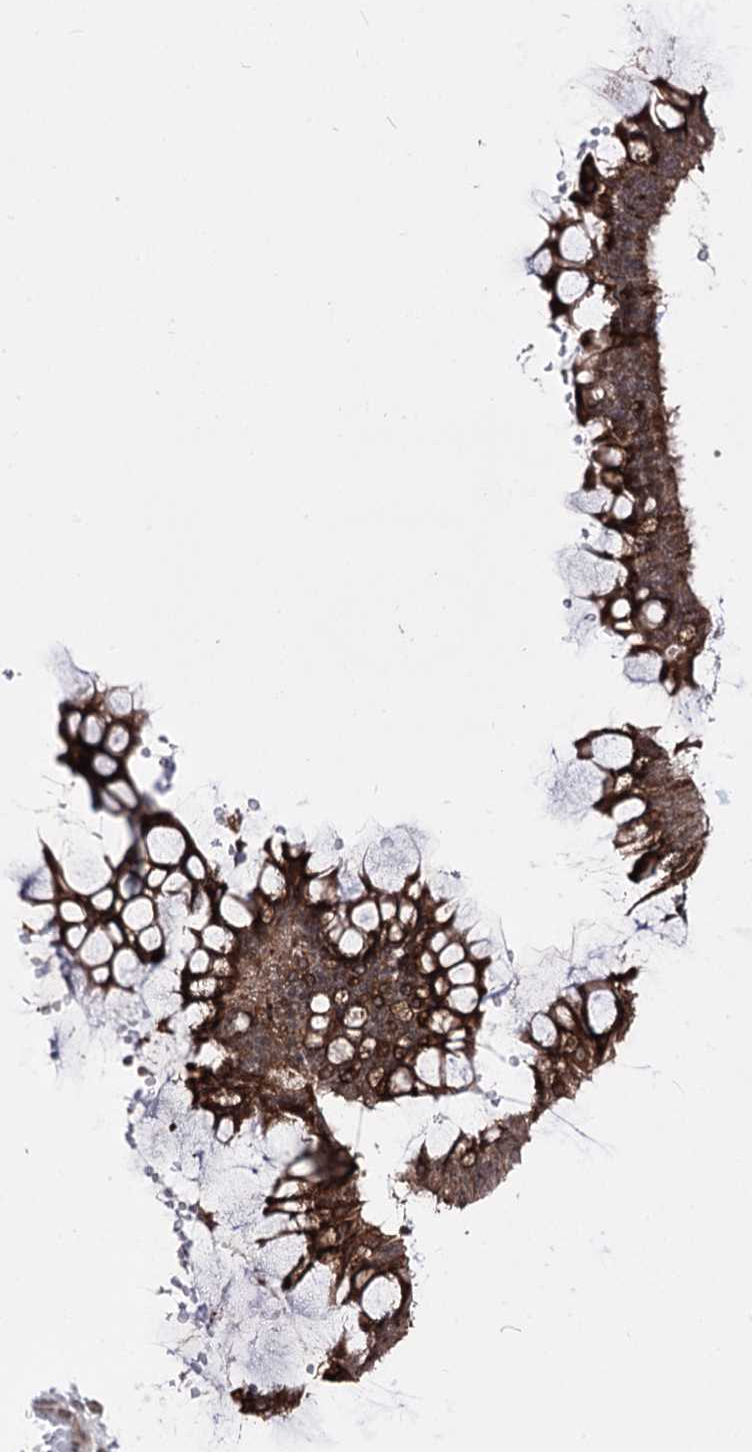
{"staining": {"intensity": "moderate", "quantity": ">75%", "location": "cytoplasmic/membranous,nuclear"}, "tissue": "ovarian cancer", "cell_type": "Tumor cells", "image_type": "cancer", "snomed": [{"axis": "morphology", "description": "Cystadenocarcinoma, mucinous, NOS"}, {"axis": "topography", "description": "Ovary"}], "caption": "Mucinous cystadenocarcinoma (ovarian) was stained to show a protein in brown. There is medium levels of moderate cytoplasmic/membranous and nuclear expression in about >75% of tumor cells. The staining was performed using DAB (3,3'-diaminobenzidine), with brown indicating positive protein expression. Nuclei are stained blue with hematoxylin.", "gene": "STOX1", "patient": {"sex": "female", "age": 73}}